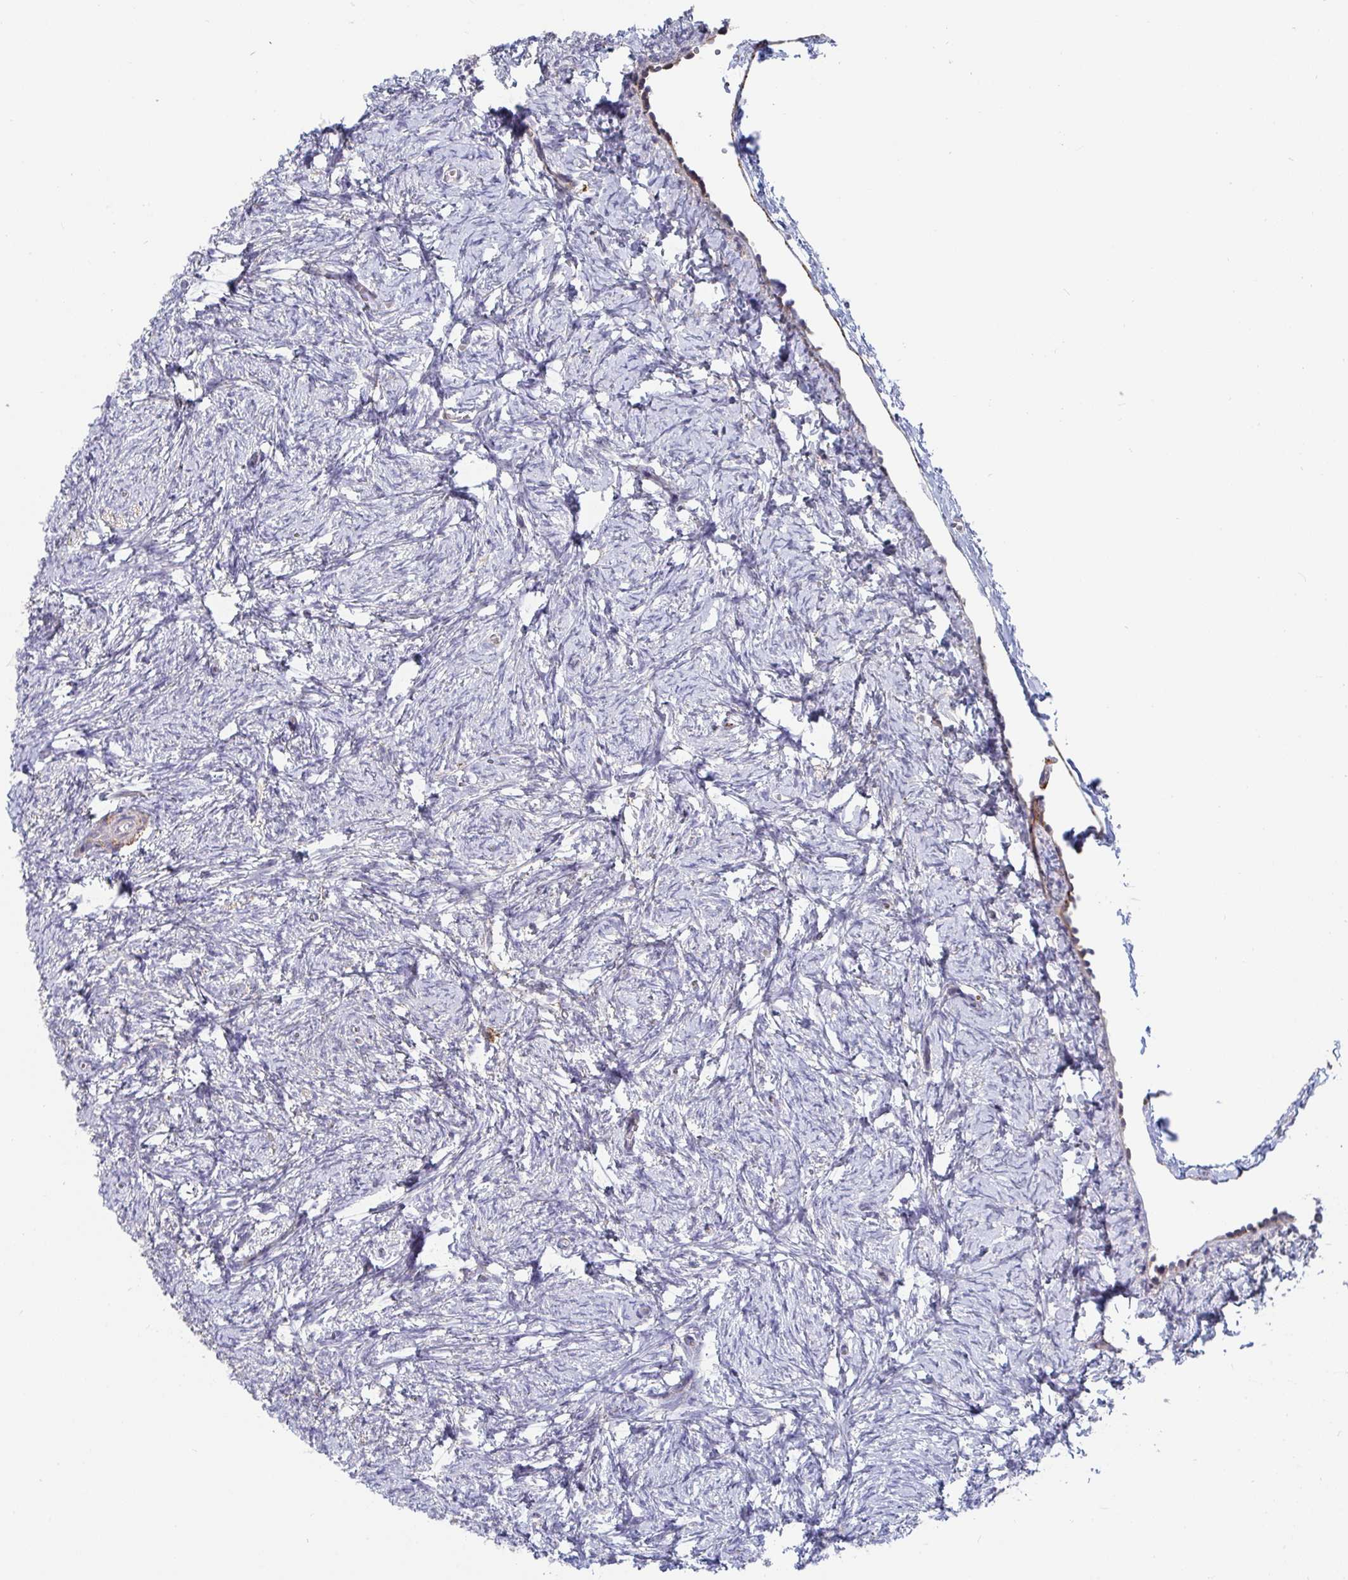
{"staining": {"intensity": "negative", "quantity": "none", "location": "none"}, "tissue": "ovary", "cell_type": "Follicle cells", "image_type": "normal", "snomed": [{"axis": "morphology", "description": "Normal tissue, NOS"}, {"axis": "topography", "description": "Ovary"}], "caption": "Micrograph shows no significant protein staining in follicle cells of unremarkable ovary. Nuclei are stained in blue.", "gene": "FAM156A", "patient": {"sex": "female", "age": 41}}